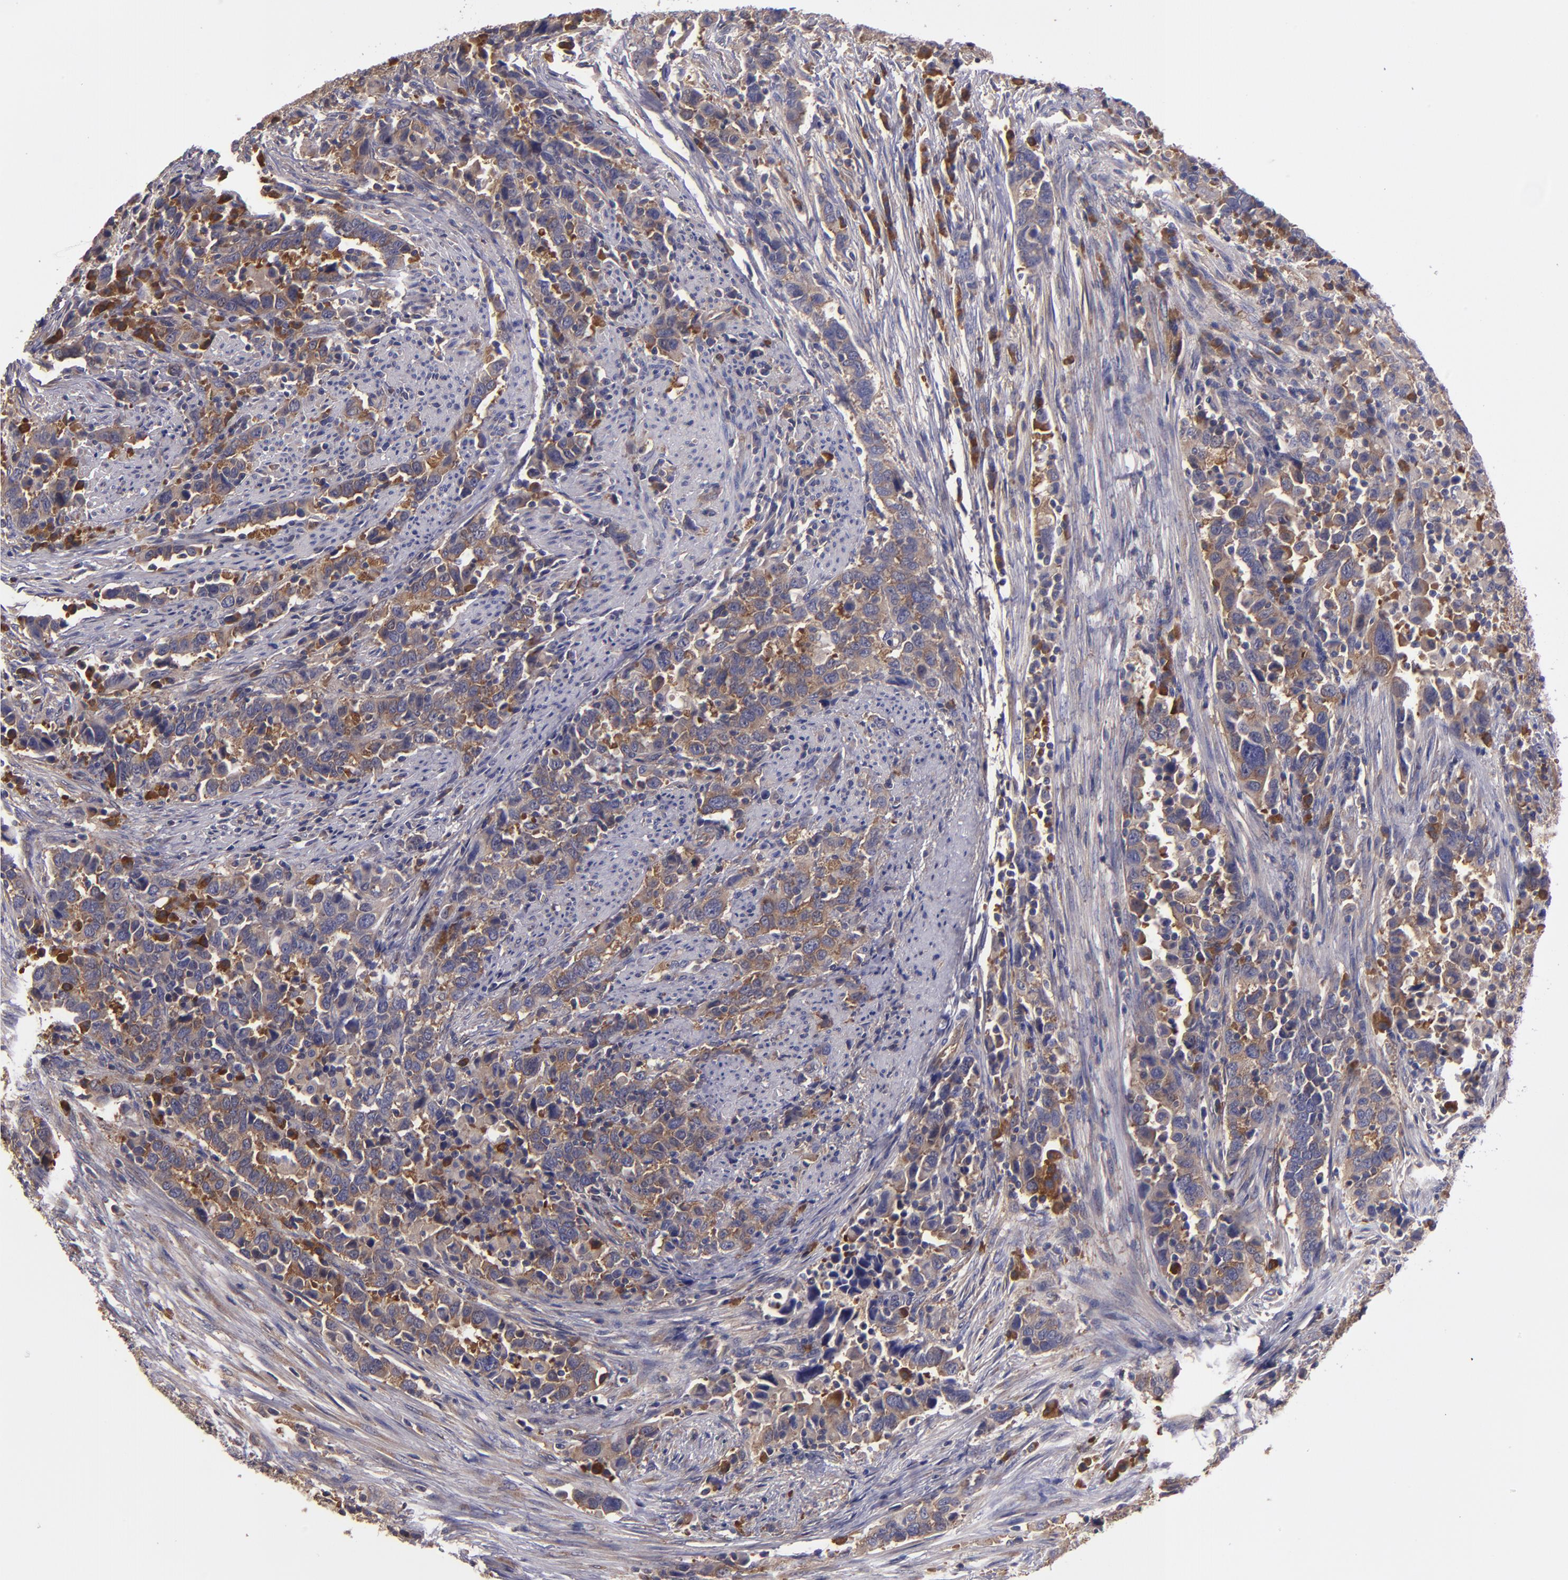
{"staining": {"intensity": "moderate", "quantity": "25%-75%", "location": "cytoplasmic/membranous"}, "tissue": "urothelial cancer", "cell_type": "Tumor cells", "image_type": "cancer", "snomed": [{"axis": "morphology", "description": "Urothelial carcinoma, High grade"}, {"axis": "topography", "description": "Urinary bladder"}], "caption": "A brown stain highlights moderate cytoplasmic/membranous expression of a protein in urothelial cancer tumor cells.", "gene": "CARS1", "patient": {"sex": "male", "age": 61}}